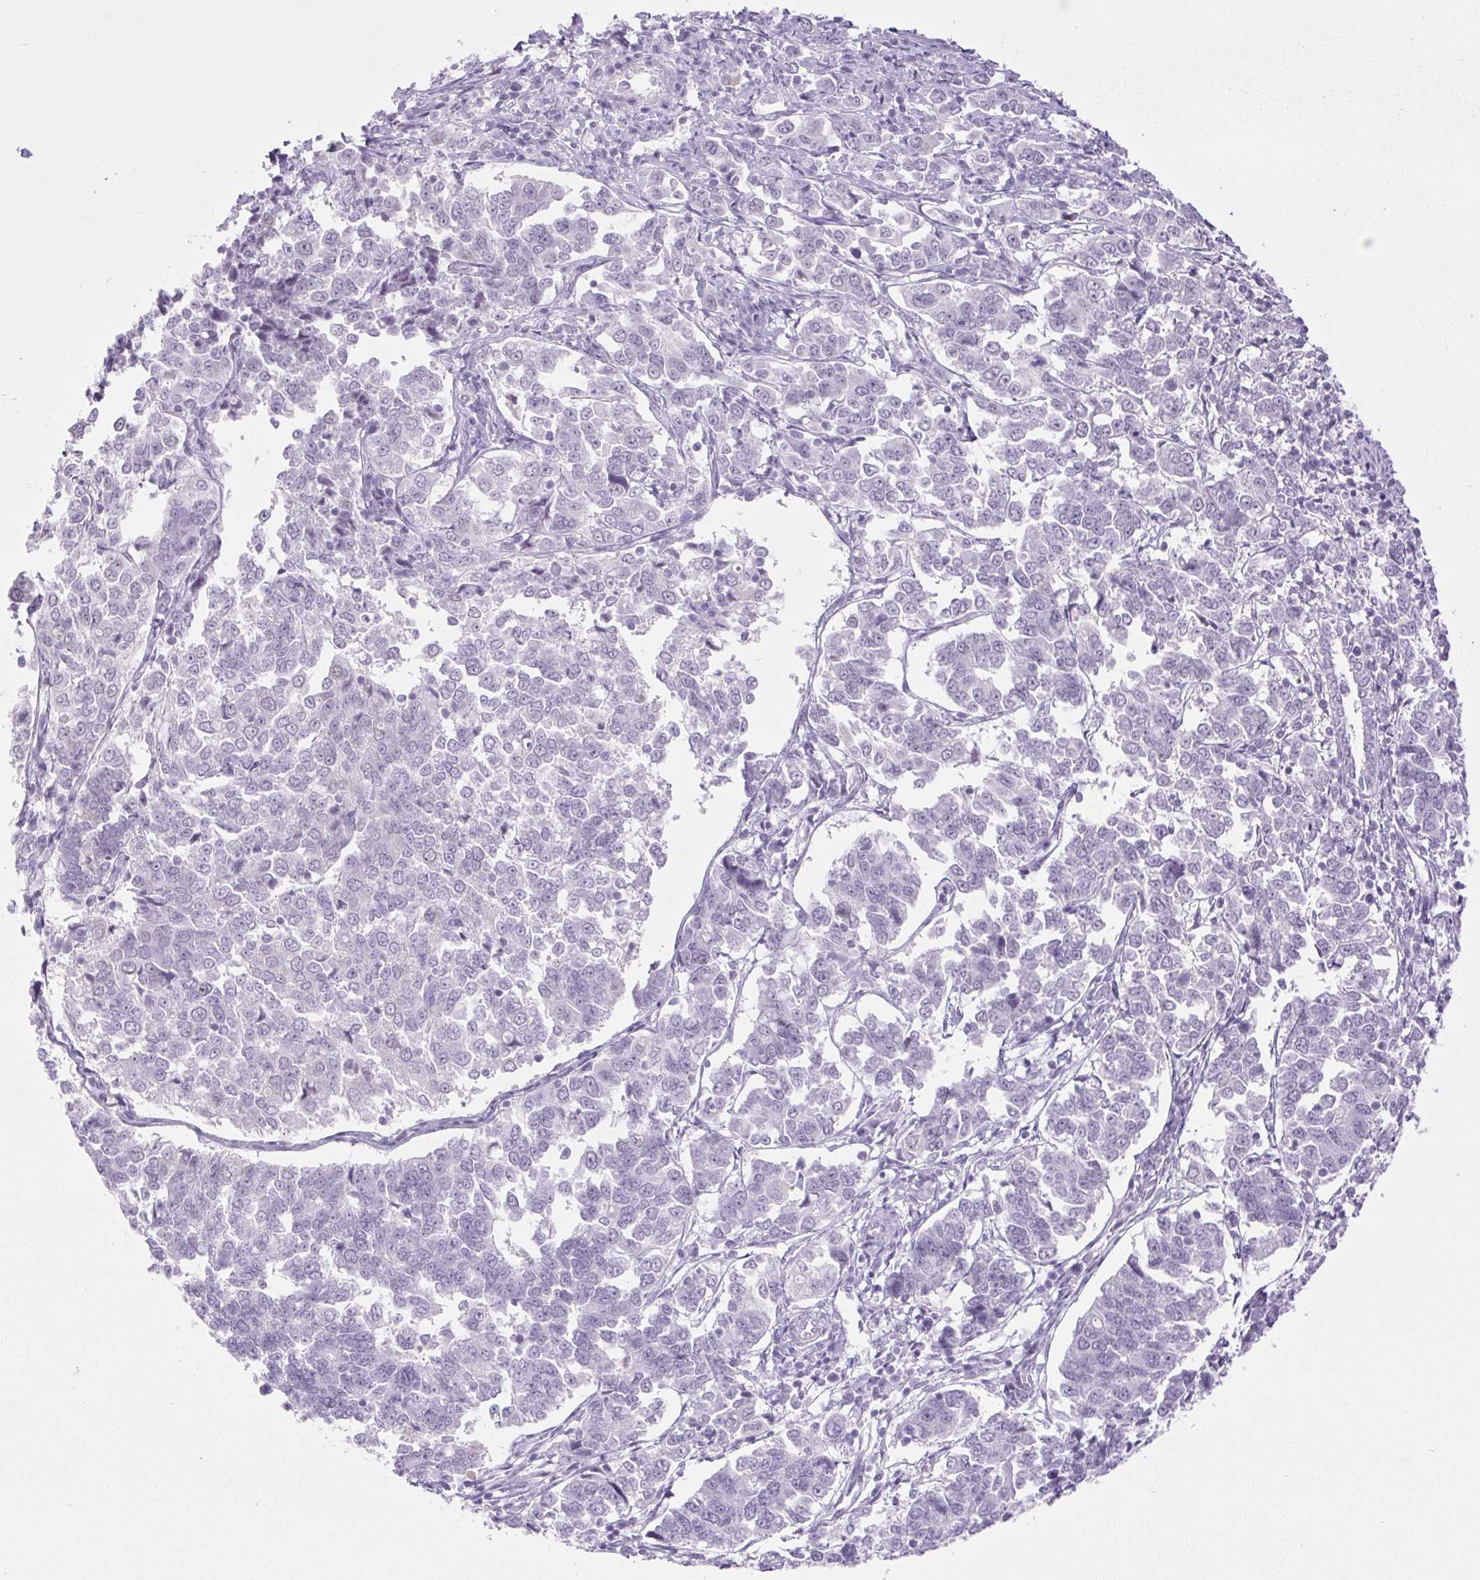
{"staining": {"intensity": "negative", "quantity": "none", "location": "none"}, "tissue": "endometrial cancer", "cell_type": "Tumor cells", "image_type": "cancer", "snomed": [{"axis": "morphology", "description": "Adenocarcinoma, NOS"}, {"axis": "topography", "description": "Endometrium"}], "caption": "Human endometrial cancer (adenocarcinoma) stained for a protein using IHC demonstrates no expression in tumor cells.", "gene": "BCAS1", "patient": {"sex": "female", "age": 43}}